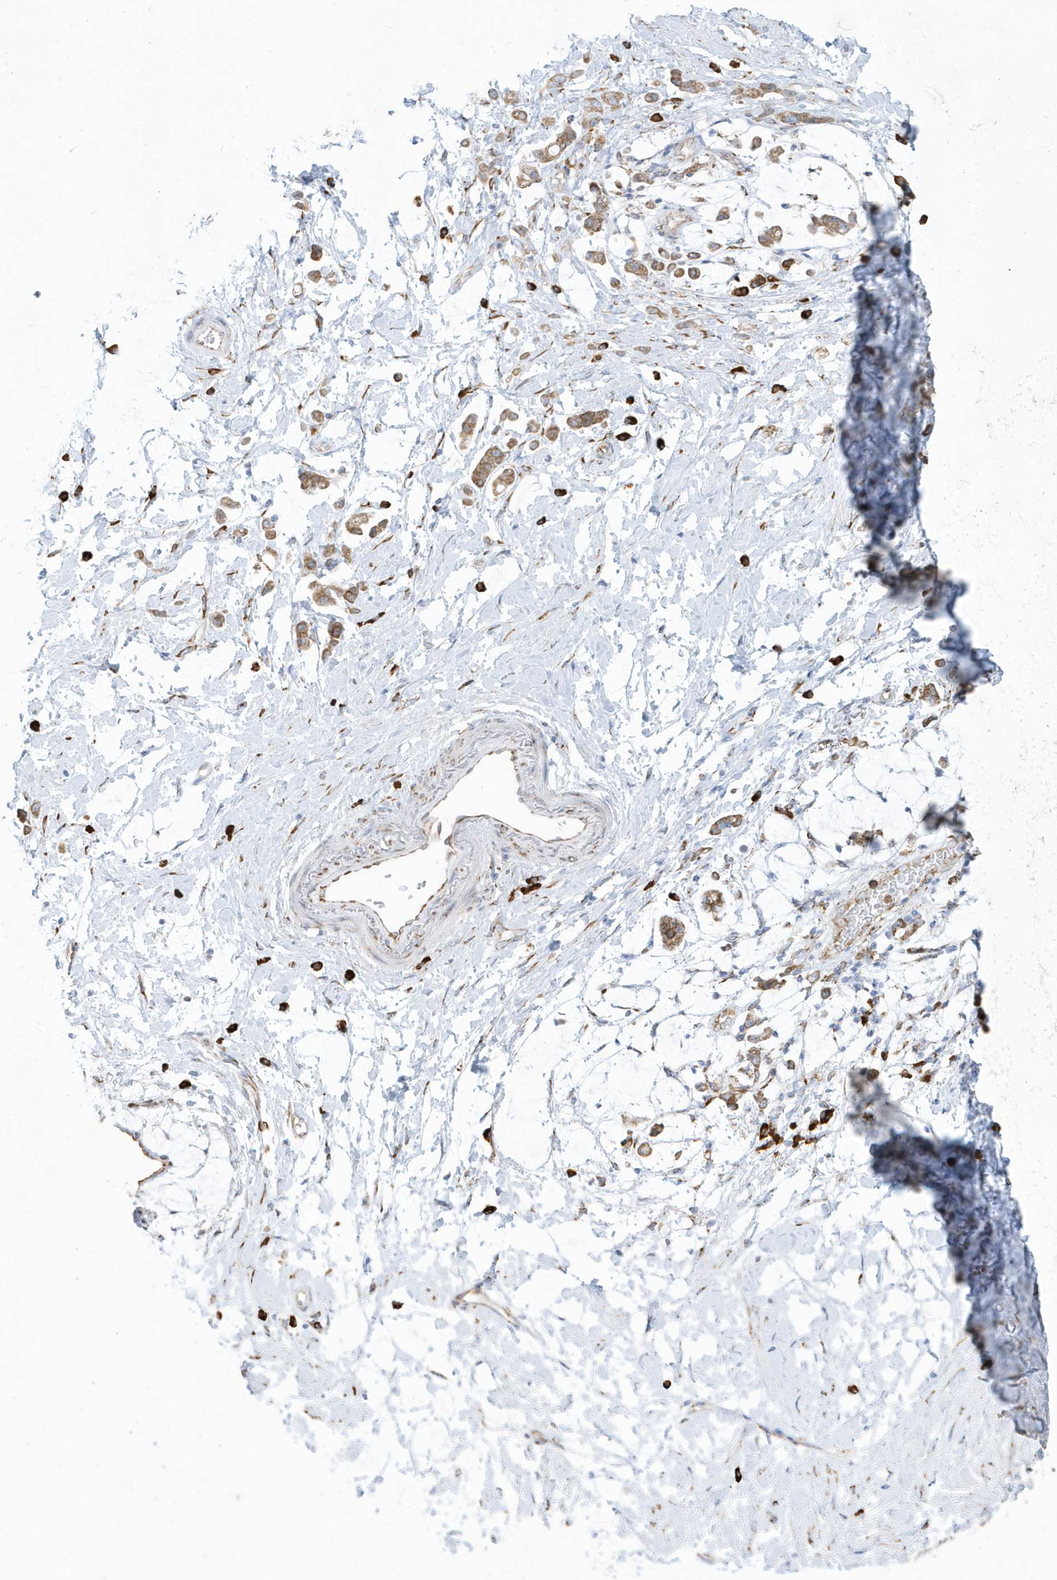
{"staining": {"intensity": "moderate", "quantity": ">75%", "location": "cytoplasmic/membranous"}, "tissue": "stomach cancer", "cell_type": "Tumor cells", "image_type": "cancer", "snomed": [{"axis": "morphology", "description": "Adenocarcinoma, NOS"}, {"axis": "topography", "description": "Stomach"}], "caption": "Immunohistochemical staining of stomach adenocarcinoma shows medium levels of moderate cytoplasmic/membranous protein positivity in approximately >75% of tumor cells.", "gene": "DCAF1", "patient": {"sex": "female", "age": 60}}